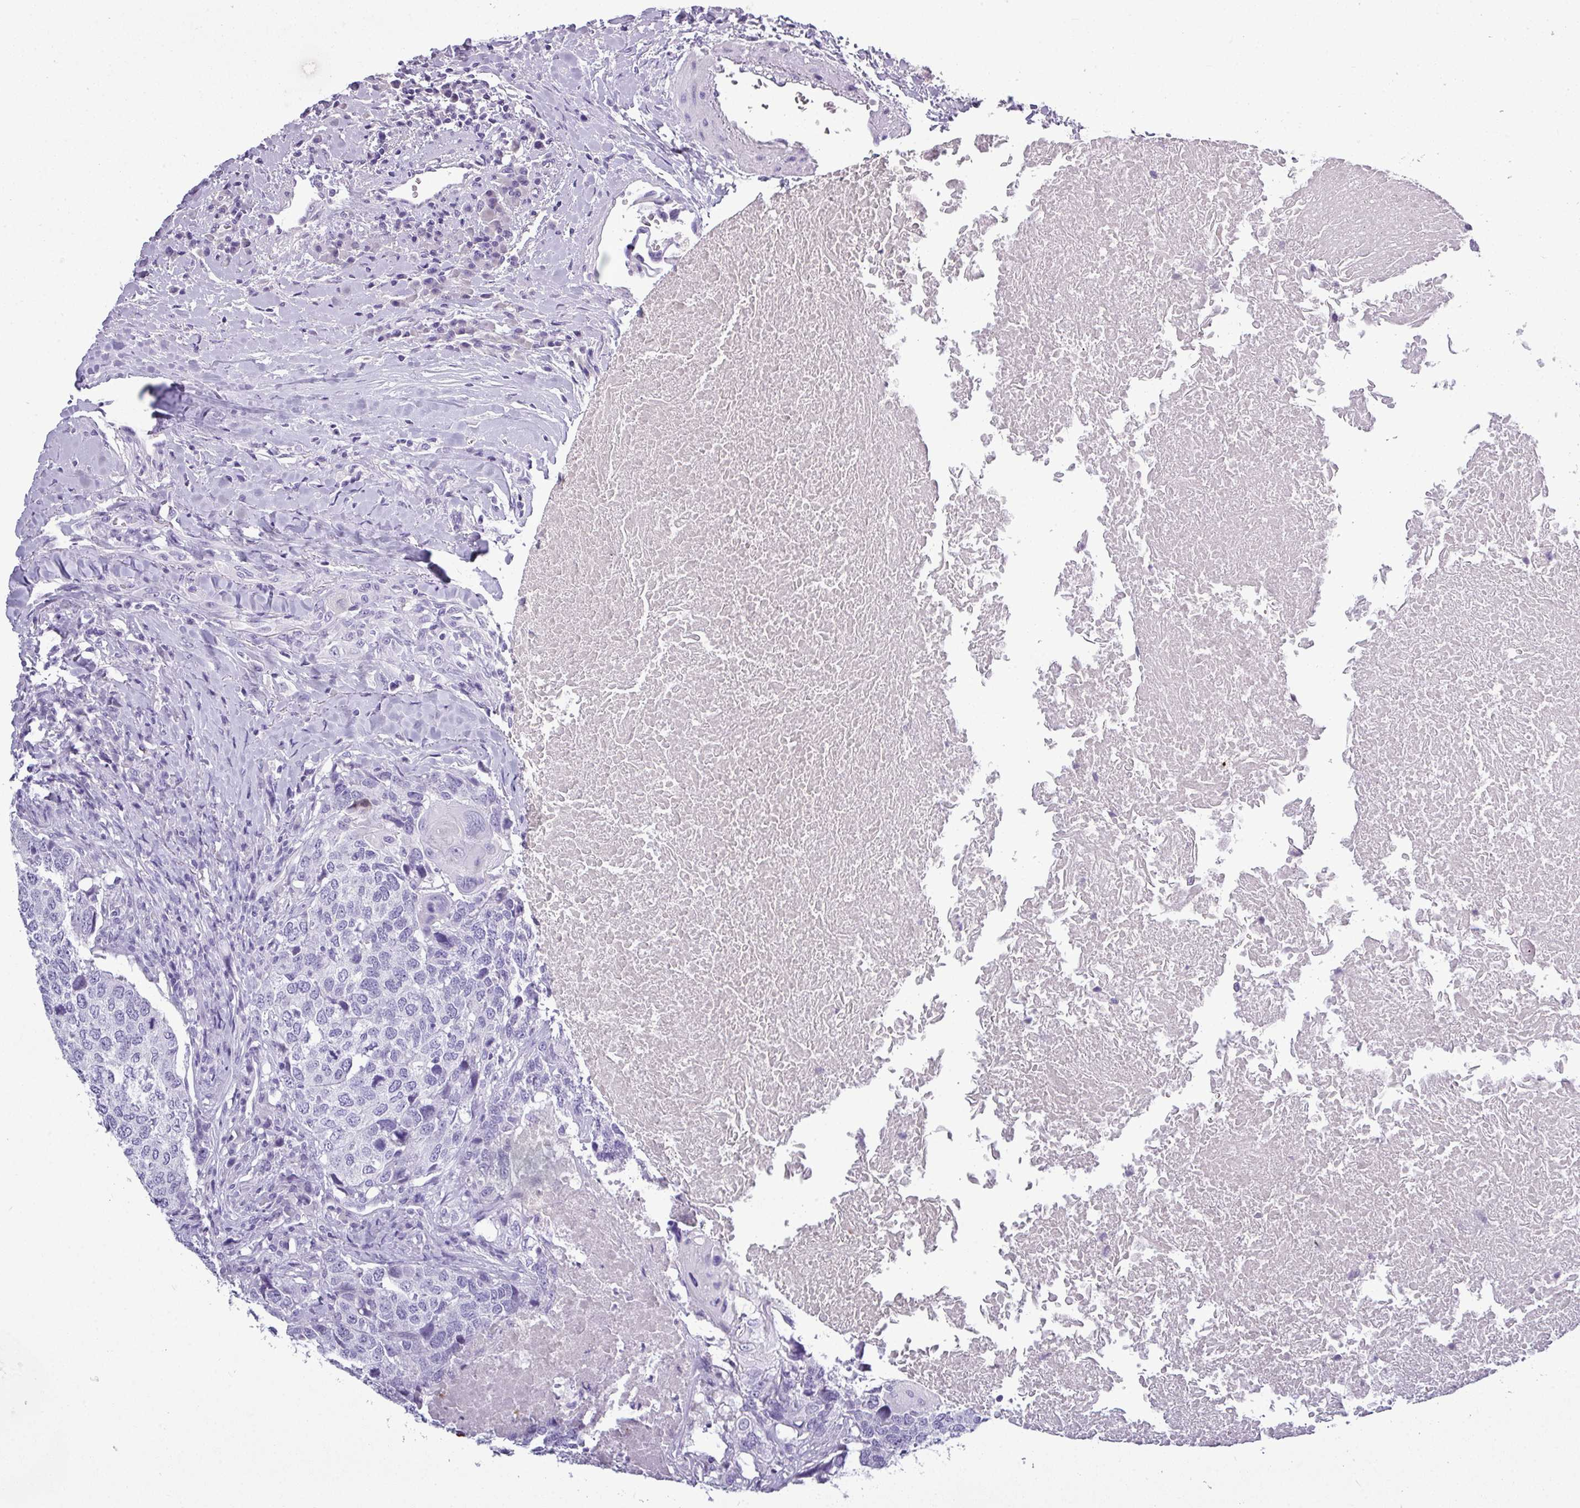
{"staining": {"intensity": "negative", "quantity": "none", "location": "none"}, "tissue": "head and neck cancer", "cell_type": "Tumor cells", "image_type": "cancer", "snomed": [{"axis": "morphology", "description": "Squamous cell carcinoma, NOS"}, {"axis": "morphology", "description": "Squamous cell carcinoma, metastatic, NOS"}, {"axis": "topography", "description": "Lymph node"}, {"axis": "topography", "description": "Head-Neck"}], "caption": "This is an IHC histopathology image of head and neck metastatic squamous cell carcinoma. There is no expression in tumor cells.", "gene": "TMEM91", "patient": {"sex": "male", "age": 62}}